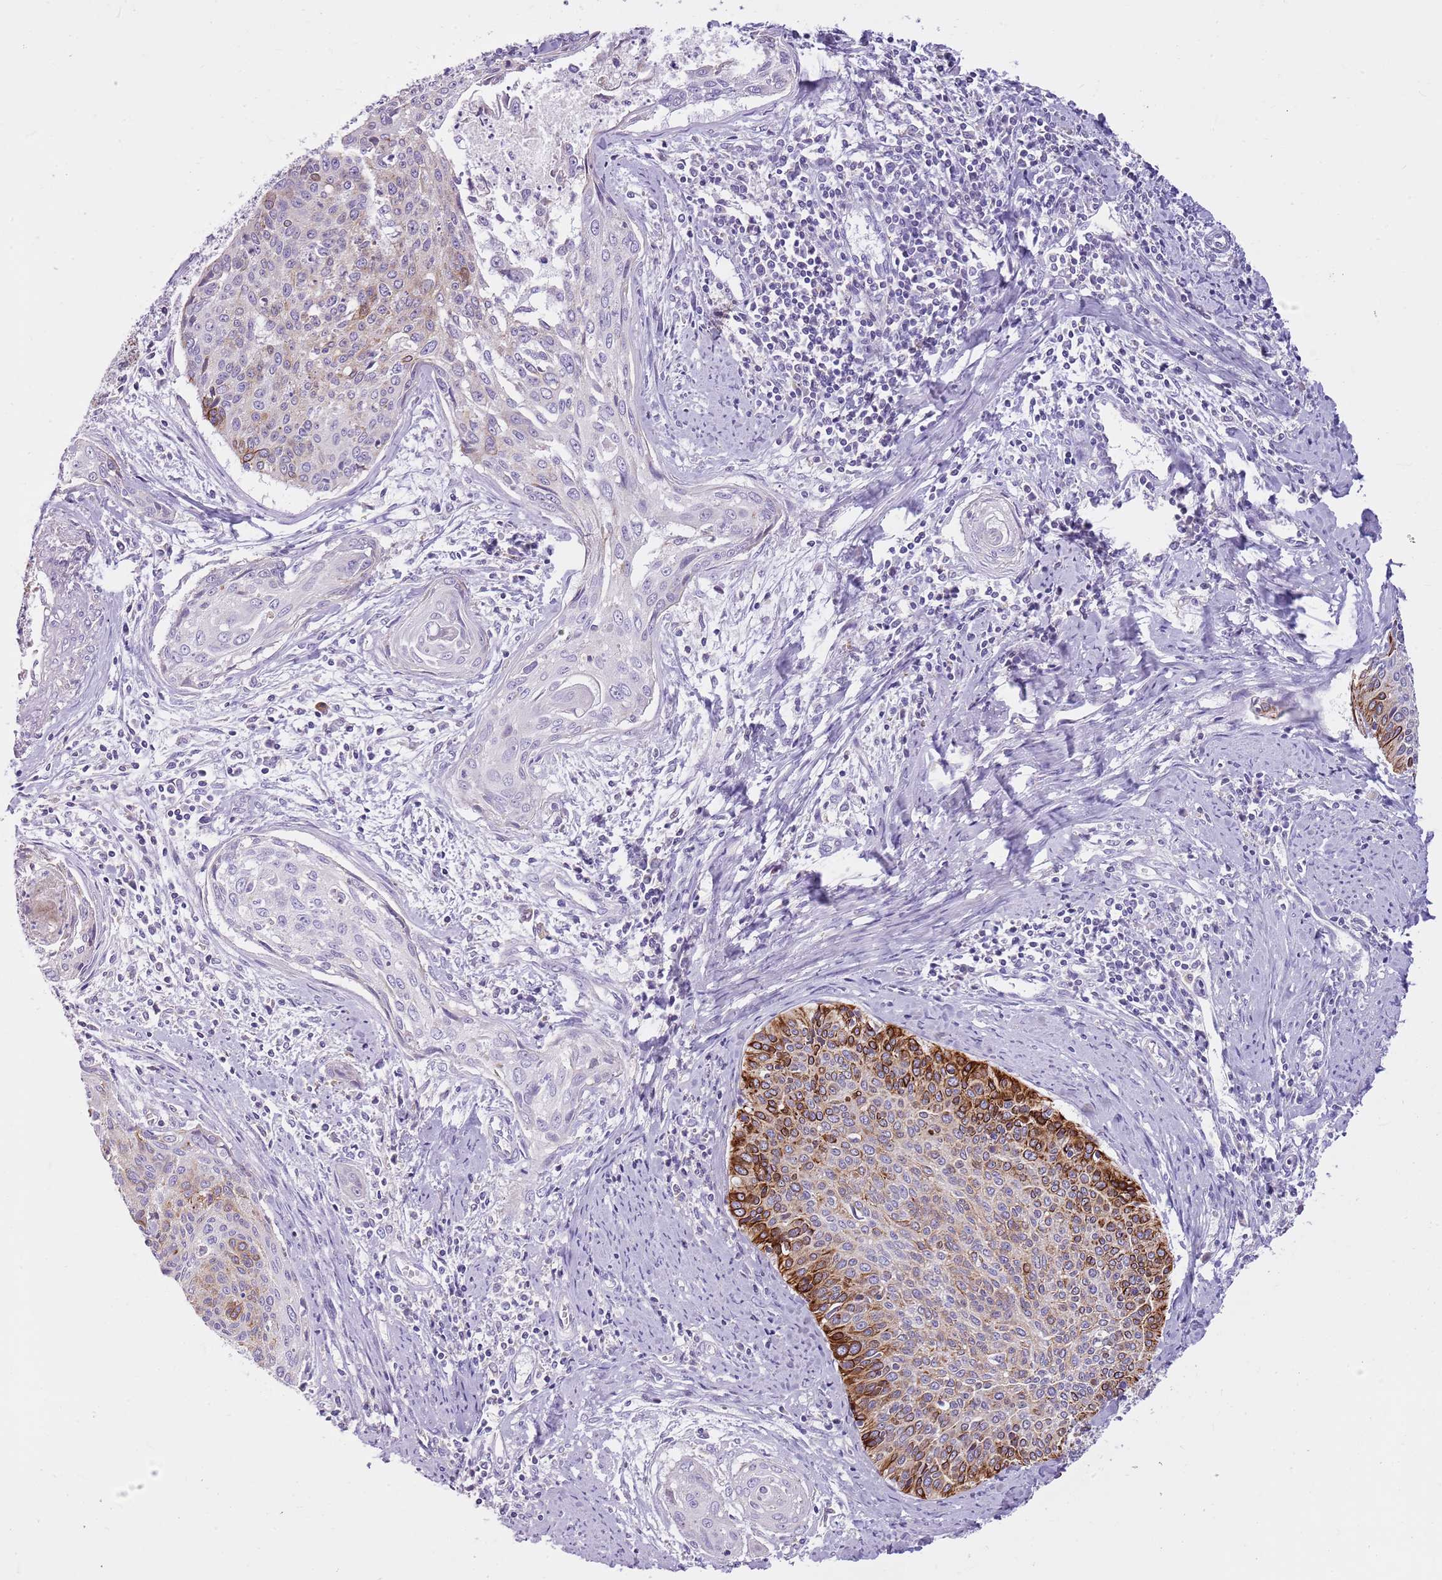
{"staining": {"intensity": "strong", "quantity": "<25%", "location": "cytoplasmic/membranous"}, "tissue": "cervical cancer", "cell_type": "Tumor cells", "image_type": "cancer", "snomed": [{"axis": "morphology", "description": "Squamous cell carcinoma, NOS"}, {"axis": "topography", "description": "Cervix"}], "caption": "Human squamous cell carcinoma (cervical) stained with a protein marker demonstrates strong staining in tumor cells.", "gene": "CNPPD1", "patient": {"sex": "female", "age": 55}}